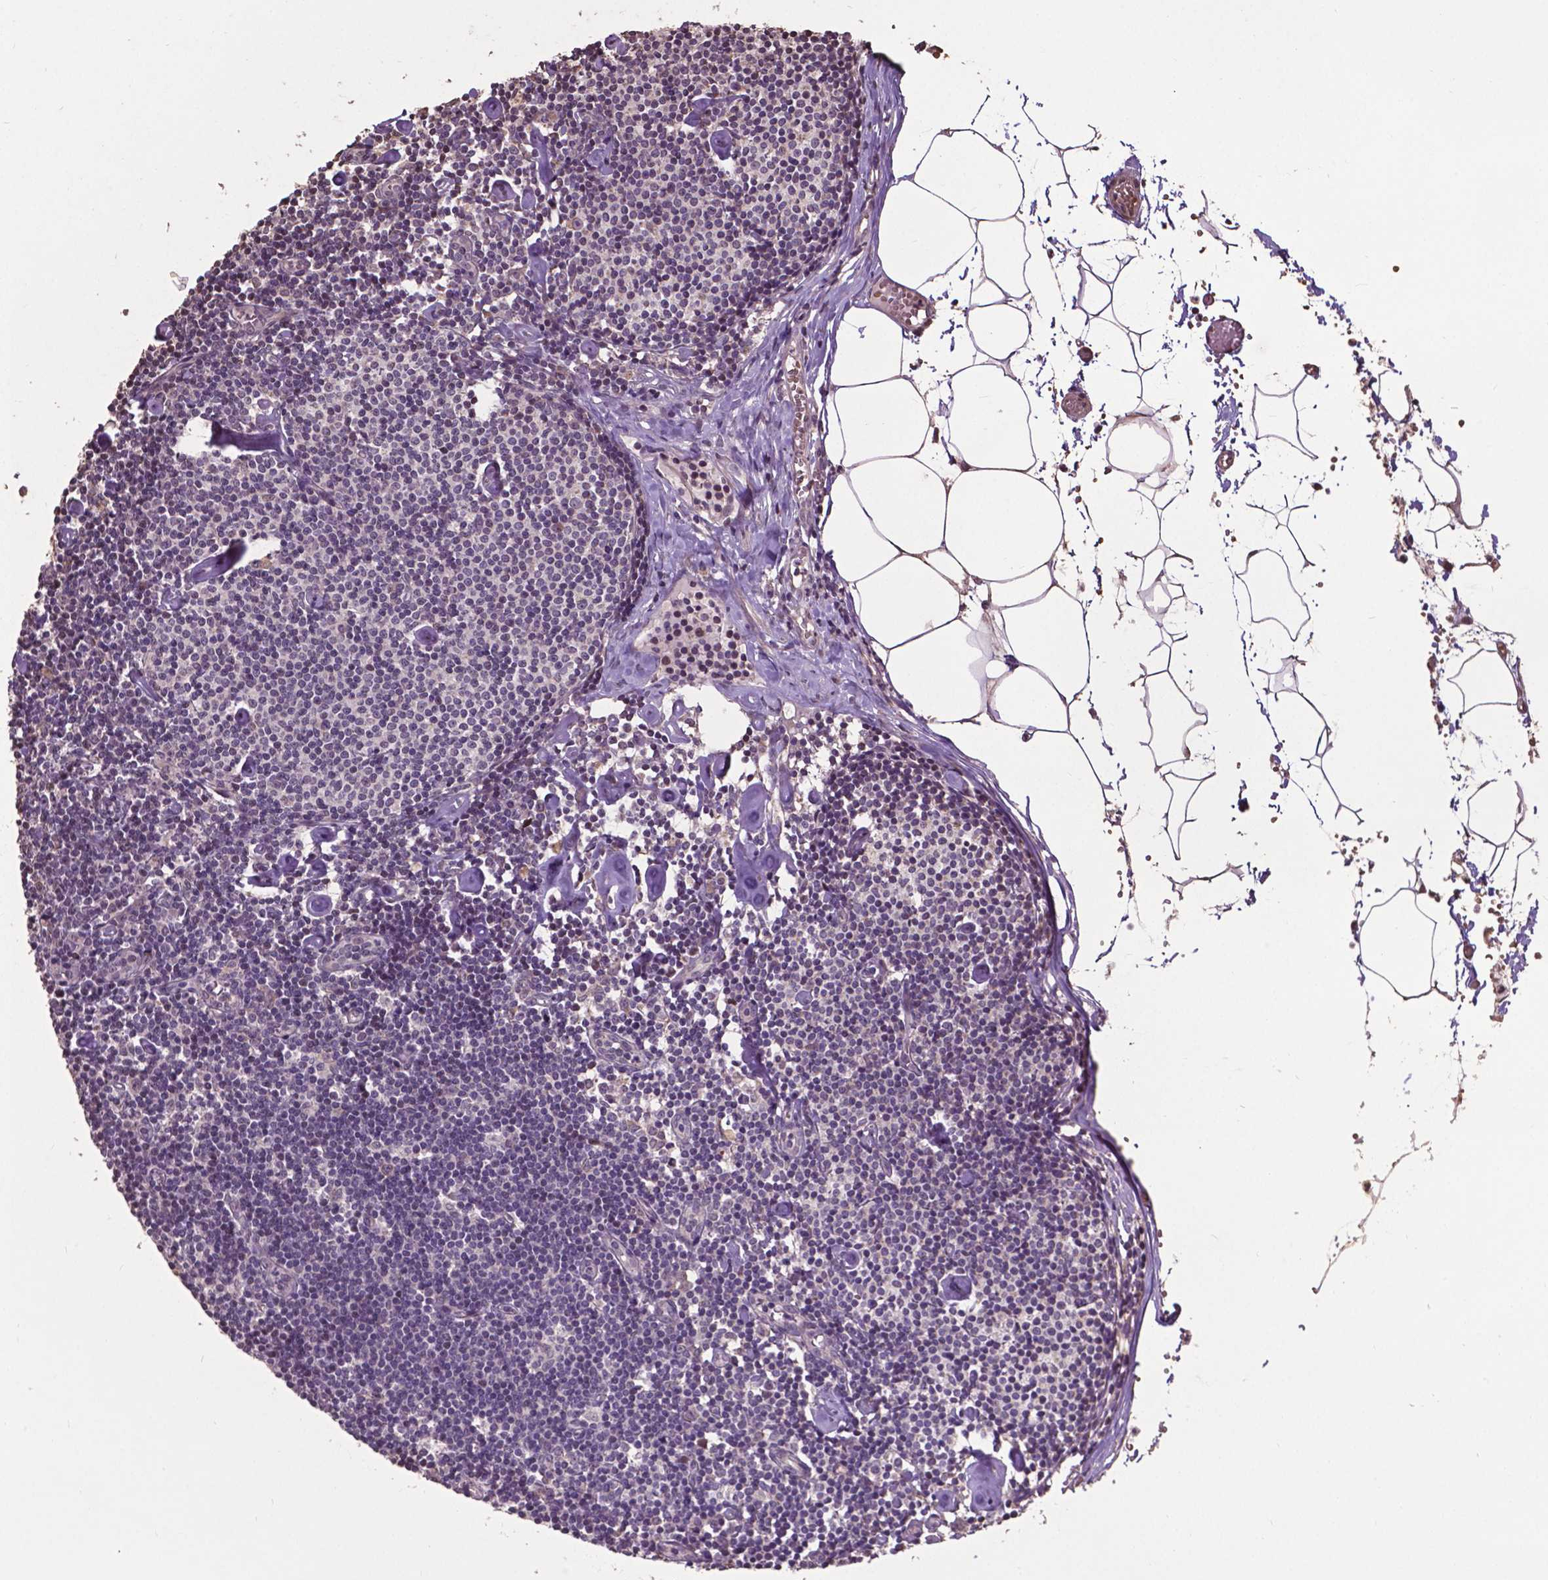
{"staining": {"intensity": "negative", "quantity": "none", "location": "none"}, "tissue": "lymph node", "cell_type": "Germinal center cells", "image_type": "normal", "snomed": [{"axis": "morphology", "description": "Normal tissue, NOS"}, {"axis": "topography", "description": "Lymph node"}], "caption": "Protein analysis of benign lymph node exhibits no significant staining in germinal center cells. Brightfield microscopy of IHC stained with DAB (brown) and hematoxylin (blue), captured at high magnification.", "gene": "GLRA2", "patient": {"sex": "female", "age": 42}}